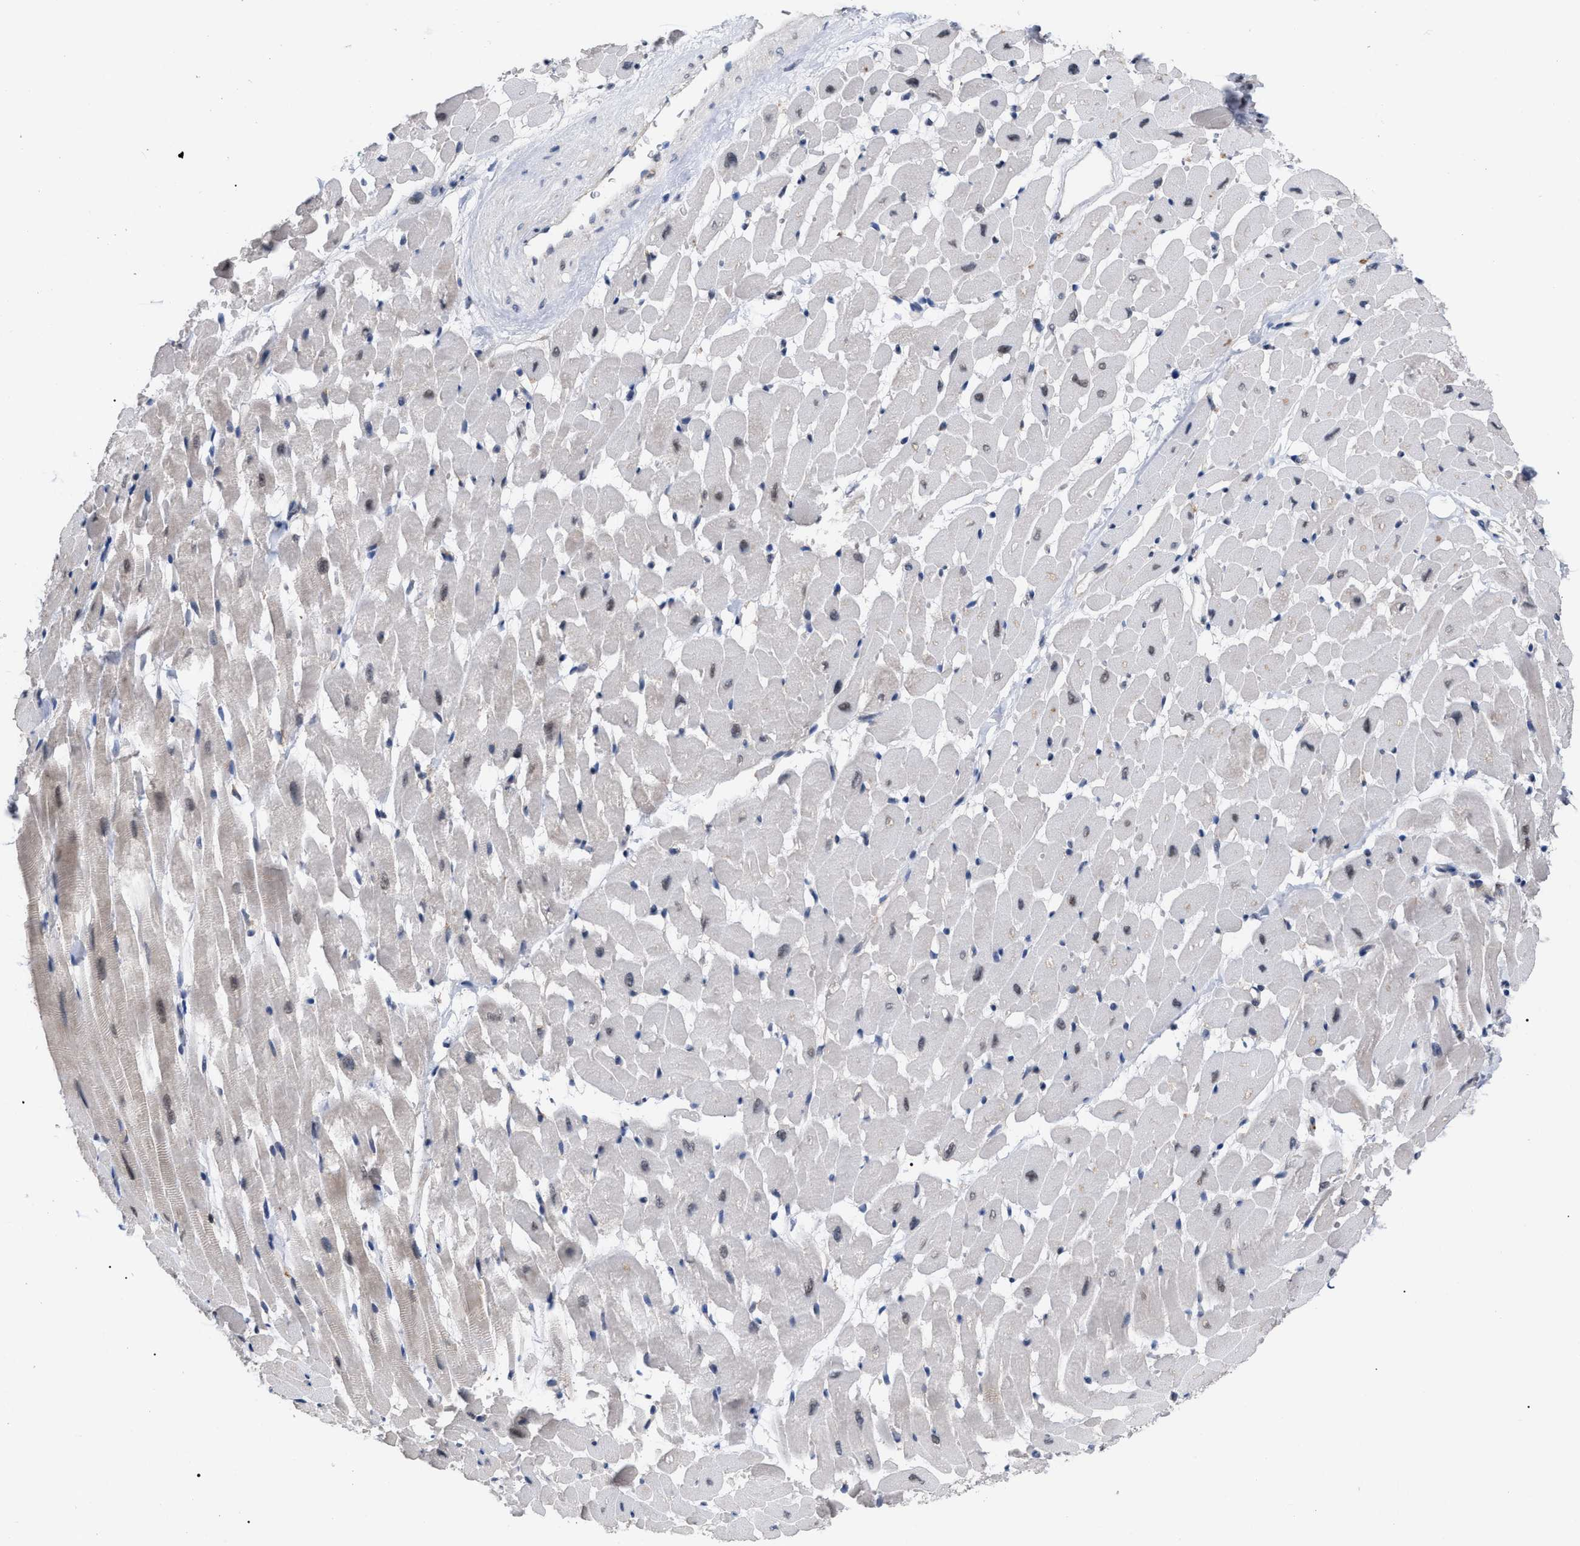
{"staining": {"intensity": "weak", "quantity": "<25%", "location": "nuclear"}, "tissue": "heart muscle", "cell_type": "Cardiomyocytes", "image_type": "normal", "snomed": [{"axis": "morphology", "description": "Normal tissue, NOS"}, {"axis": "topography", "description": "Heart"}], "caption": "A high-resolution histopathology image shows IHC staining of unremarkable heart muscle, which demonstrates no significant positivity in cardiomyocytes.", "gene": "UPF1", "patient": {"sex": "male", "age": 45}}